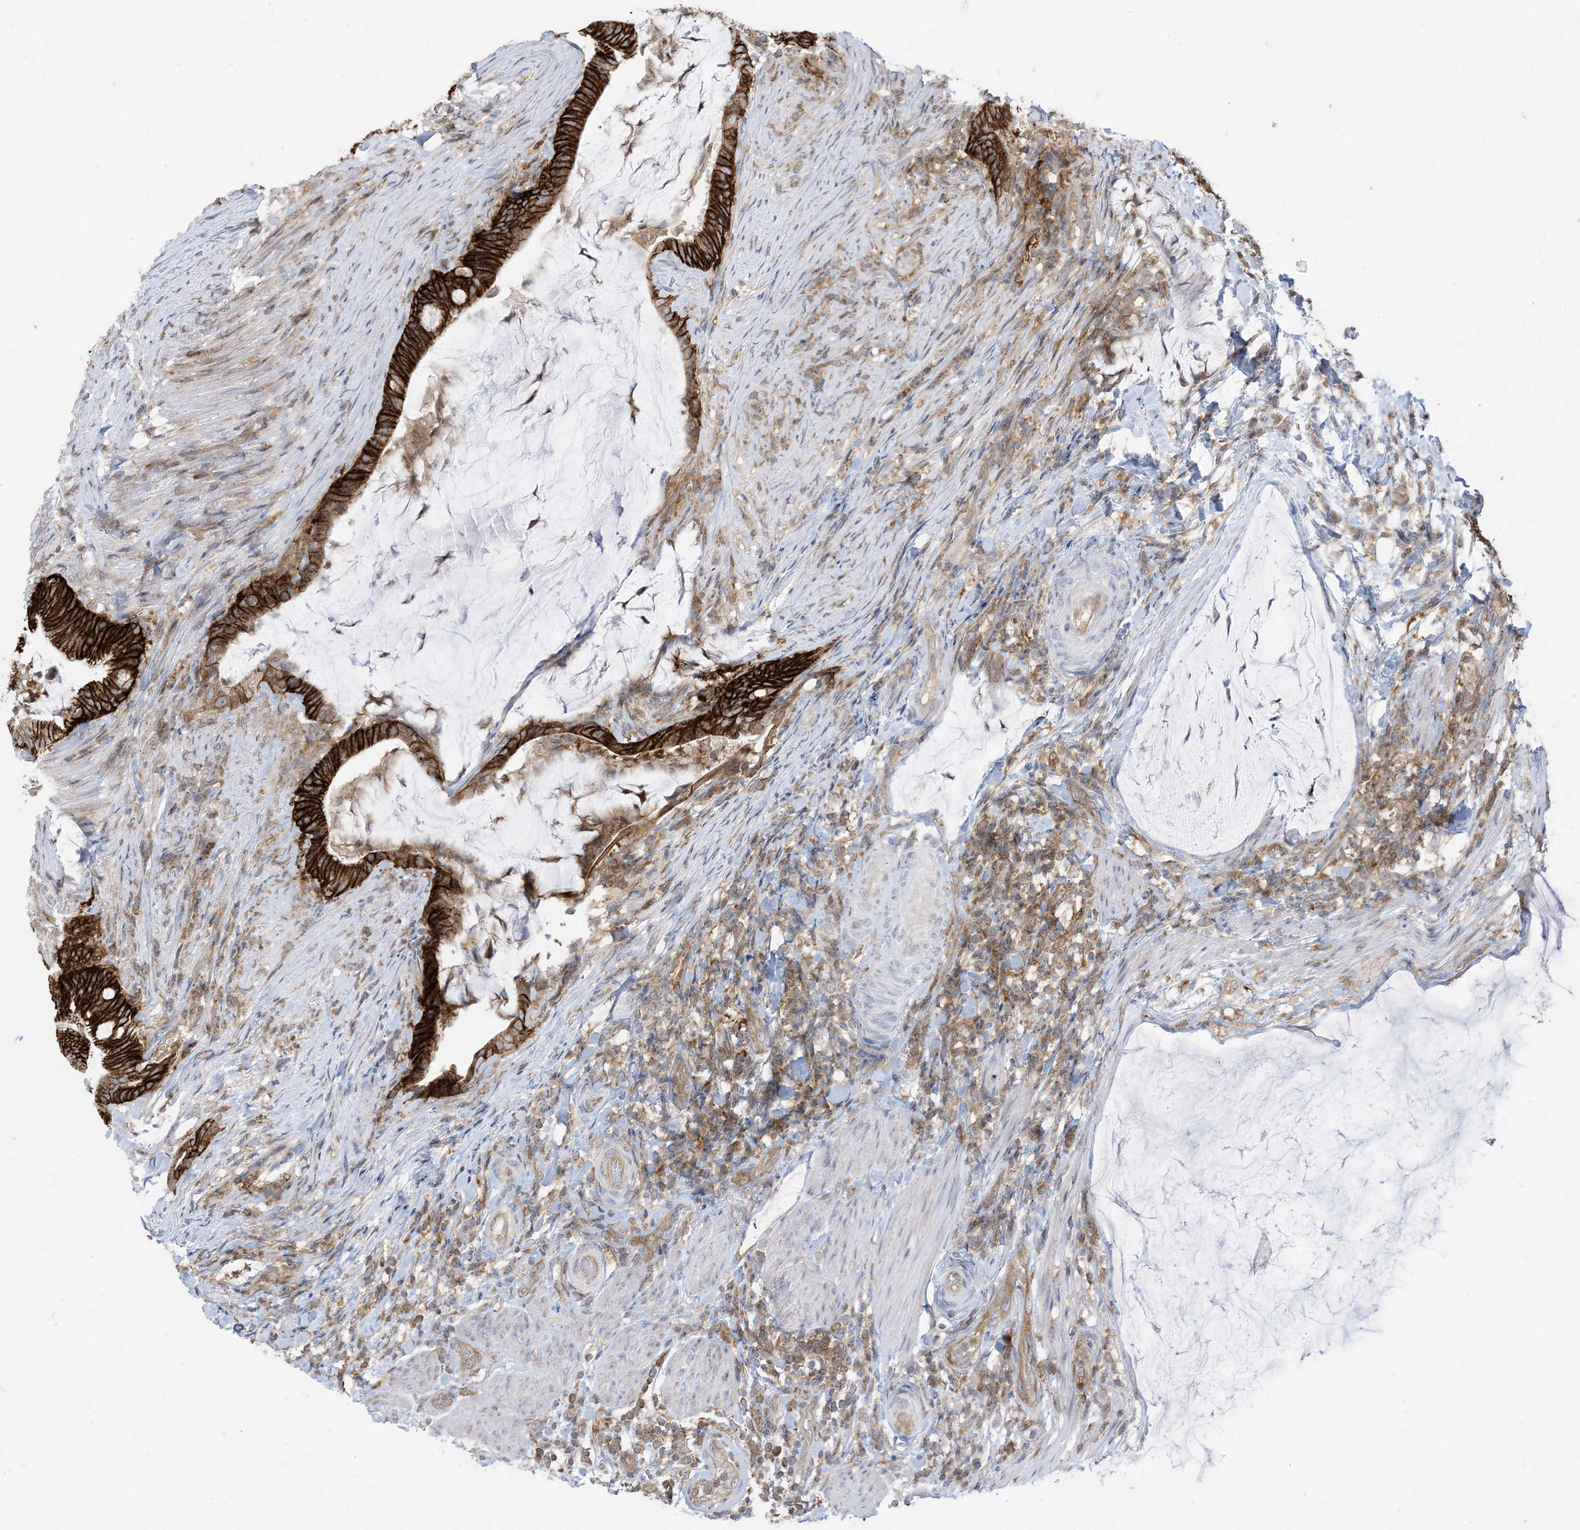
{"staining": {"intensity": "strong", "quantity": ">75%", "location": "cytoplasmic/membranous"}, "tissue": "colorectal cancer", "cell_type": "Tumor cells", "image_type": "cancer", "snomed": [{"axis": "morphology", "description": "Adenocarcinoma, NOS"}, {"axis": "topography", "description": "Colon"}], "caption": "A histopathology image of colorectal cancer stained for a protein exhibits strong cytoplasmic/membranous brown staining in tumor cells. Nuclei are stained in blue.", "gene": "CASP4", "patient": {"sex": "female", "age": 66}}